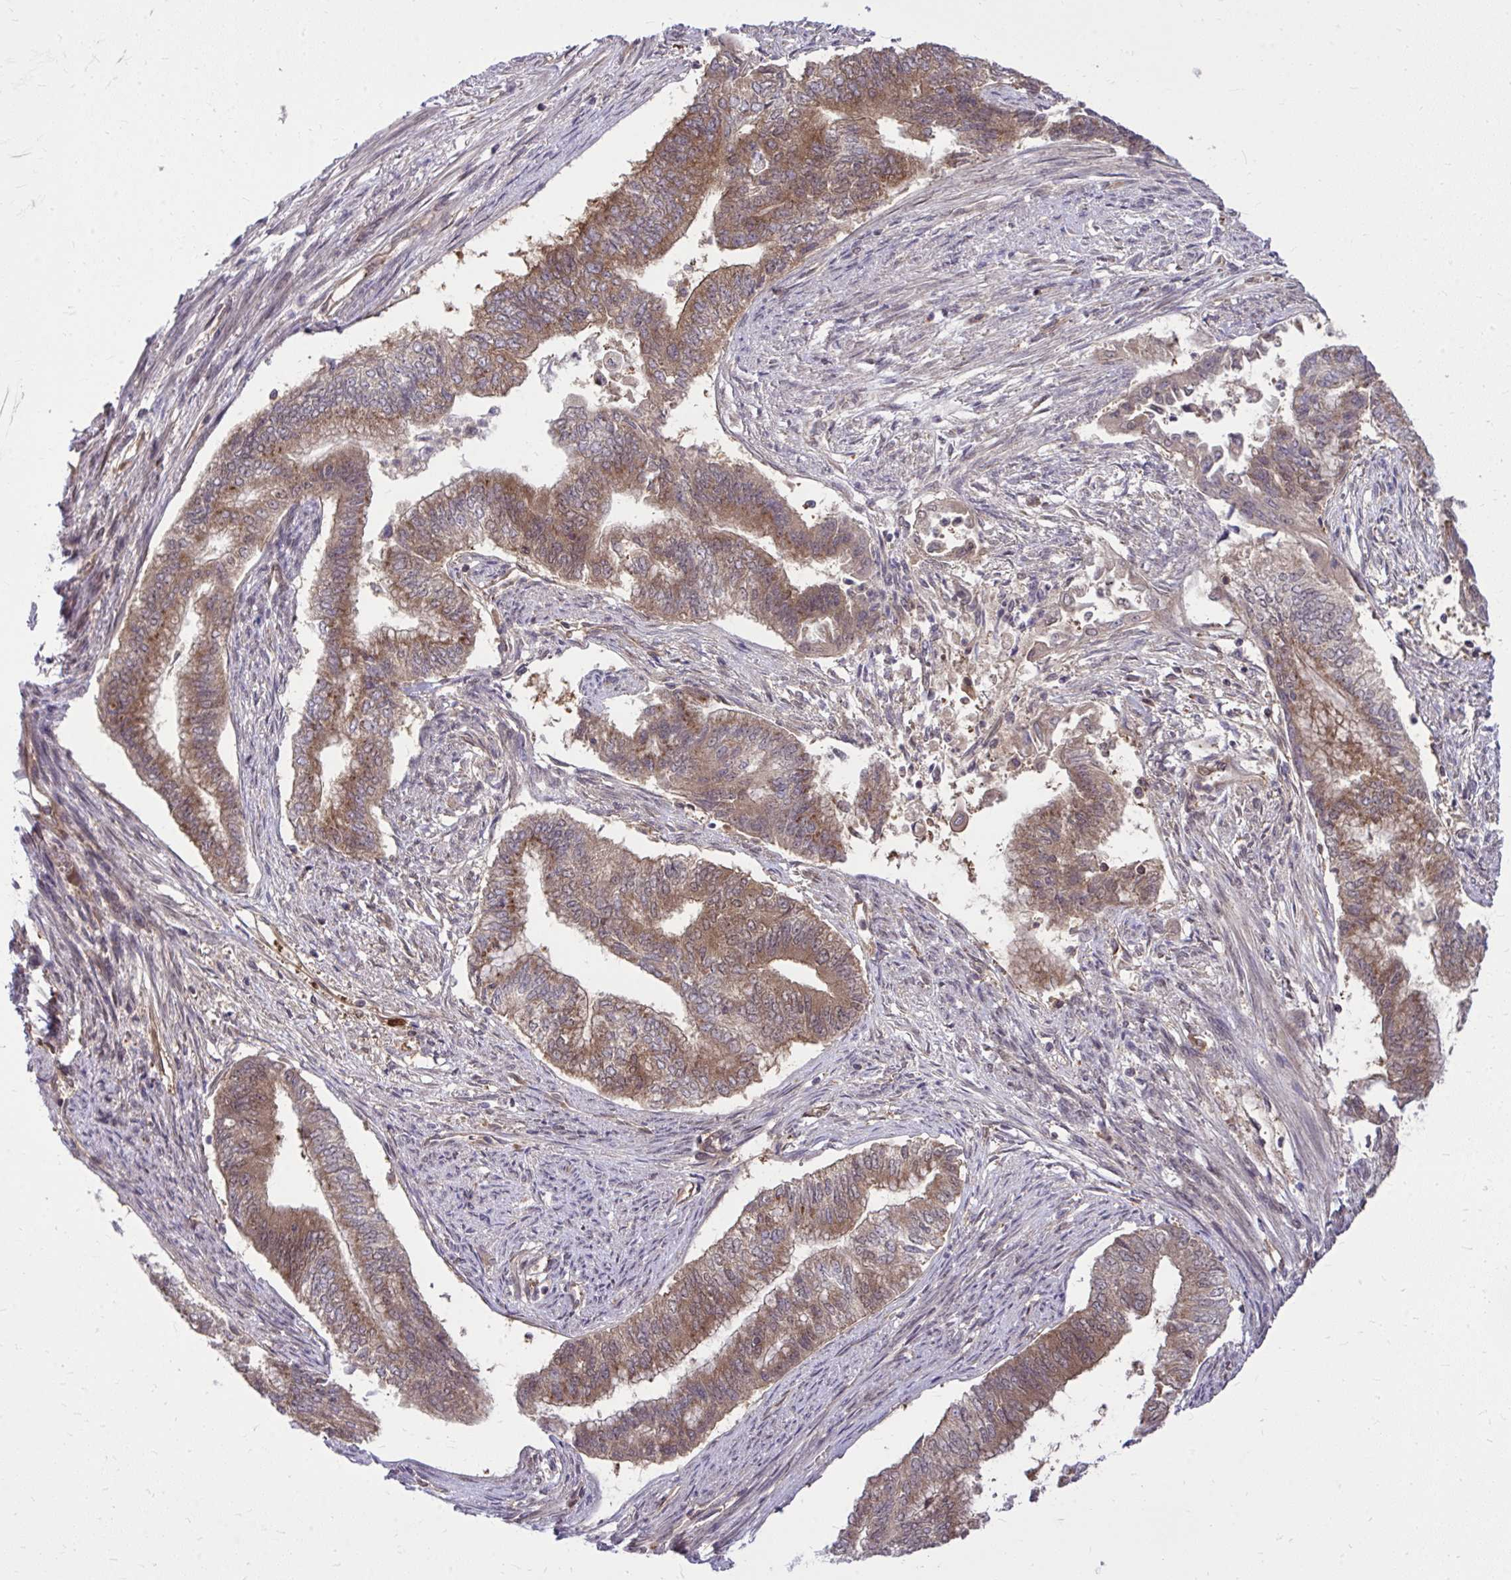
{"staining": {"intensity": "moderate", "quantity": ">75%", "location": "cytoplasmic/membranous"}, "tissue": "endometrial cancer", "cell_type": "Tumor cells", "image_type": "cancer", "snomed": [{"axis": "morphology", "description": "Adenocarcinoma, NOS"}, {"axis": "topography", "description": "Endometrium"}], "caption": "This is an image of IHC staining of endometrial cancer, which shows moderate expression in the cytoplasmic/membranous of tumor cells.", "gene": "PPP5C", "patient": {"sex": "female", "age": 65}}